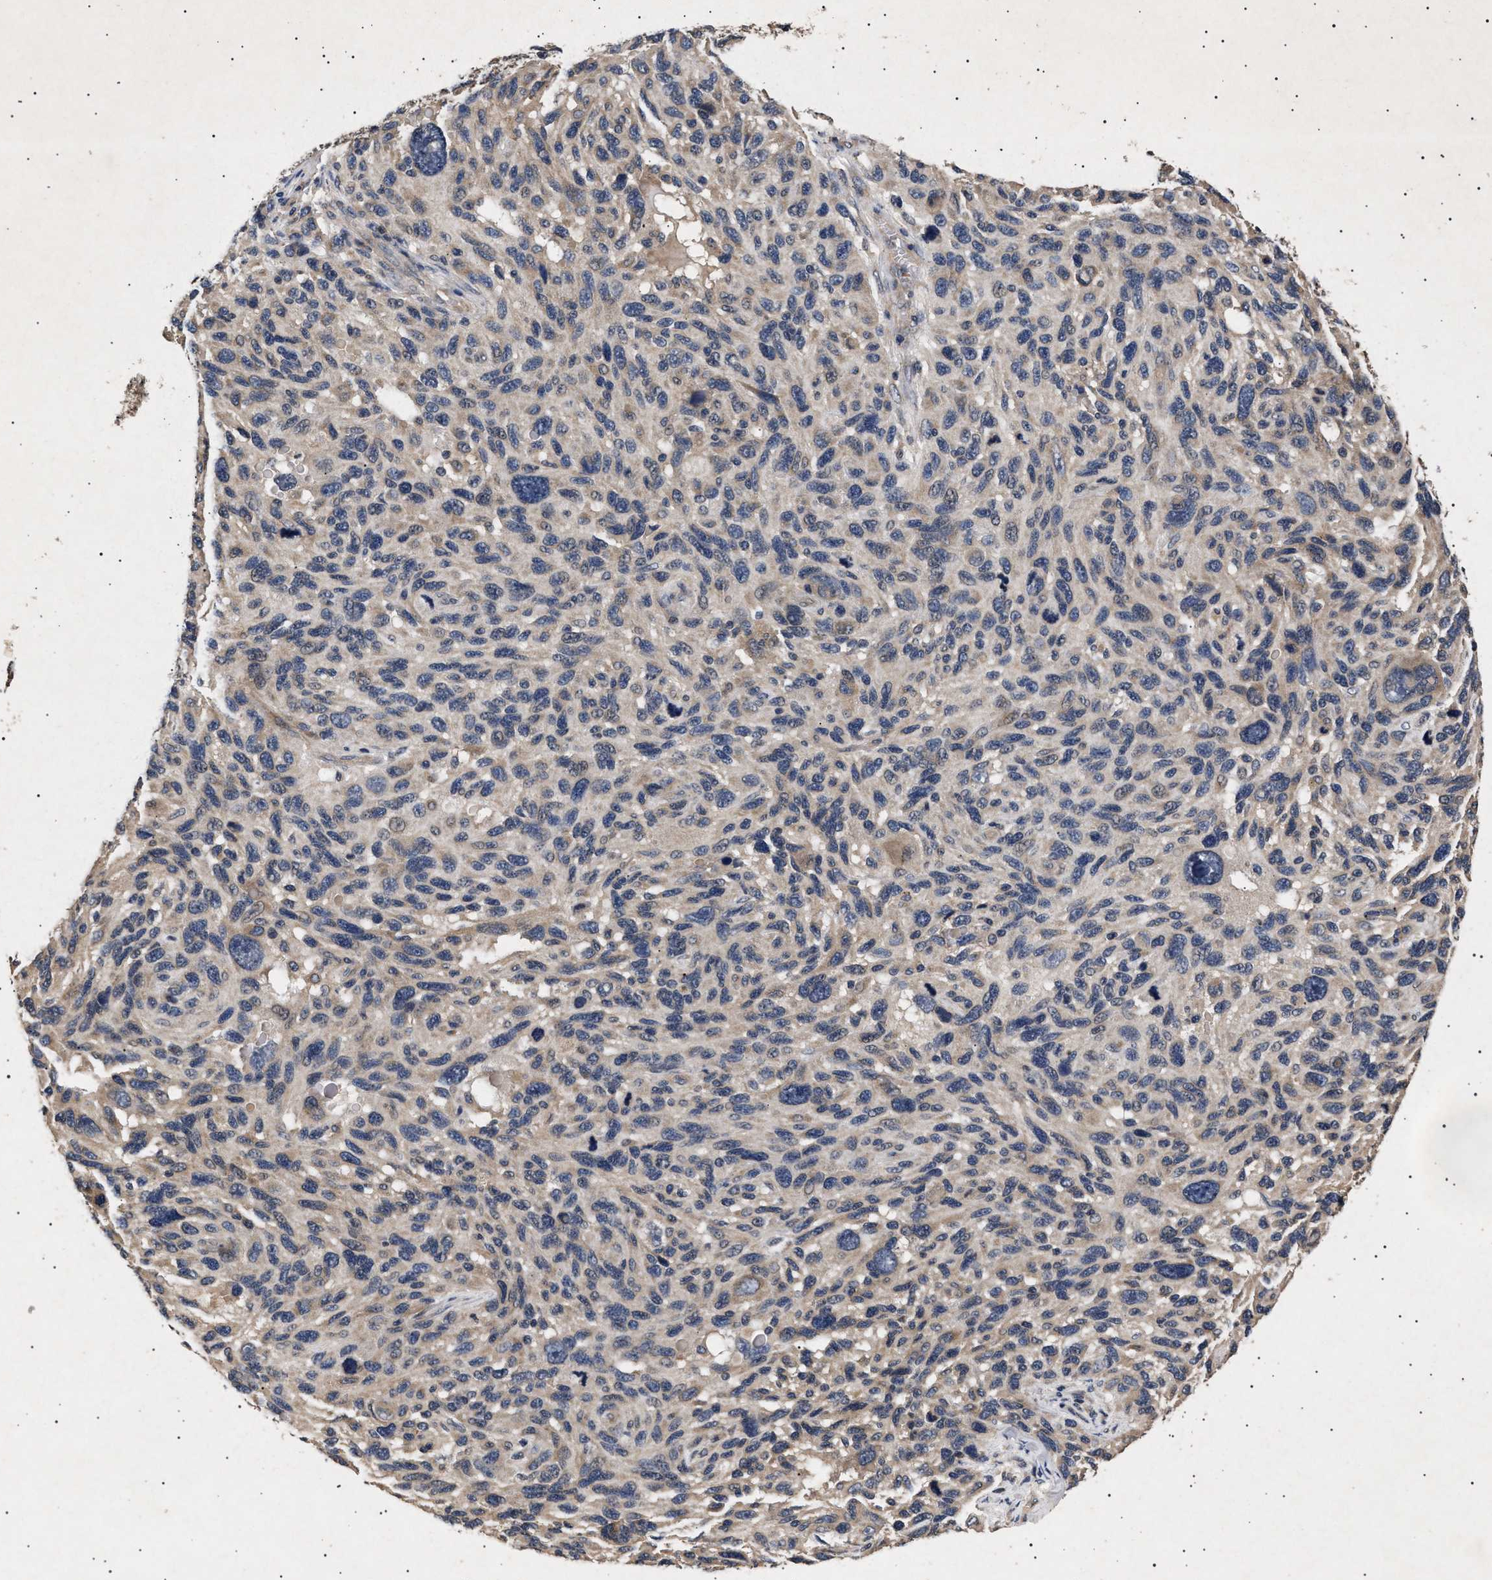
{"staining": {"intensity": "weak", "quantity": "<25%", "location": "cytoplasmic/membranous"}, "tissue": "melanoma", "cell_type": "Tumor cells", "image_type": "cancer", "snomed": [{"axis": "morphology", "description": "Malignant melanoma, NOS"}, {"axis": "topography", "description": "Skin"}], "caption": "High magnification brightfield microscopy of malignant melanoma stained with DAB (brown) and counterstained with hematoxylin (blue): tumor cells show no significant positivity.", "gene": "ITGB5", "patient": {"sex": "male", "age": 53}}